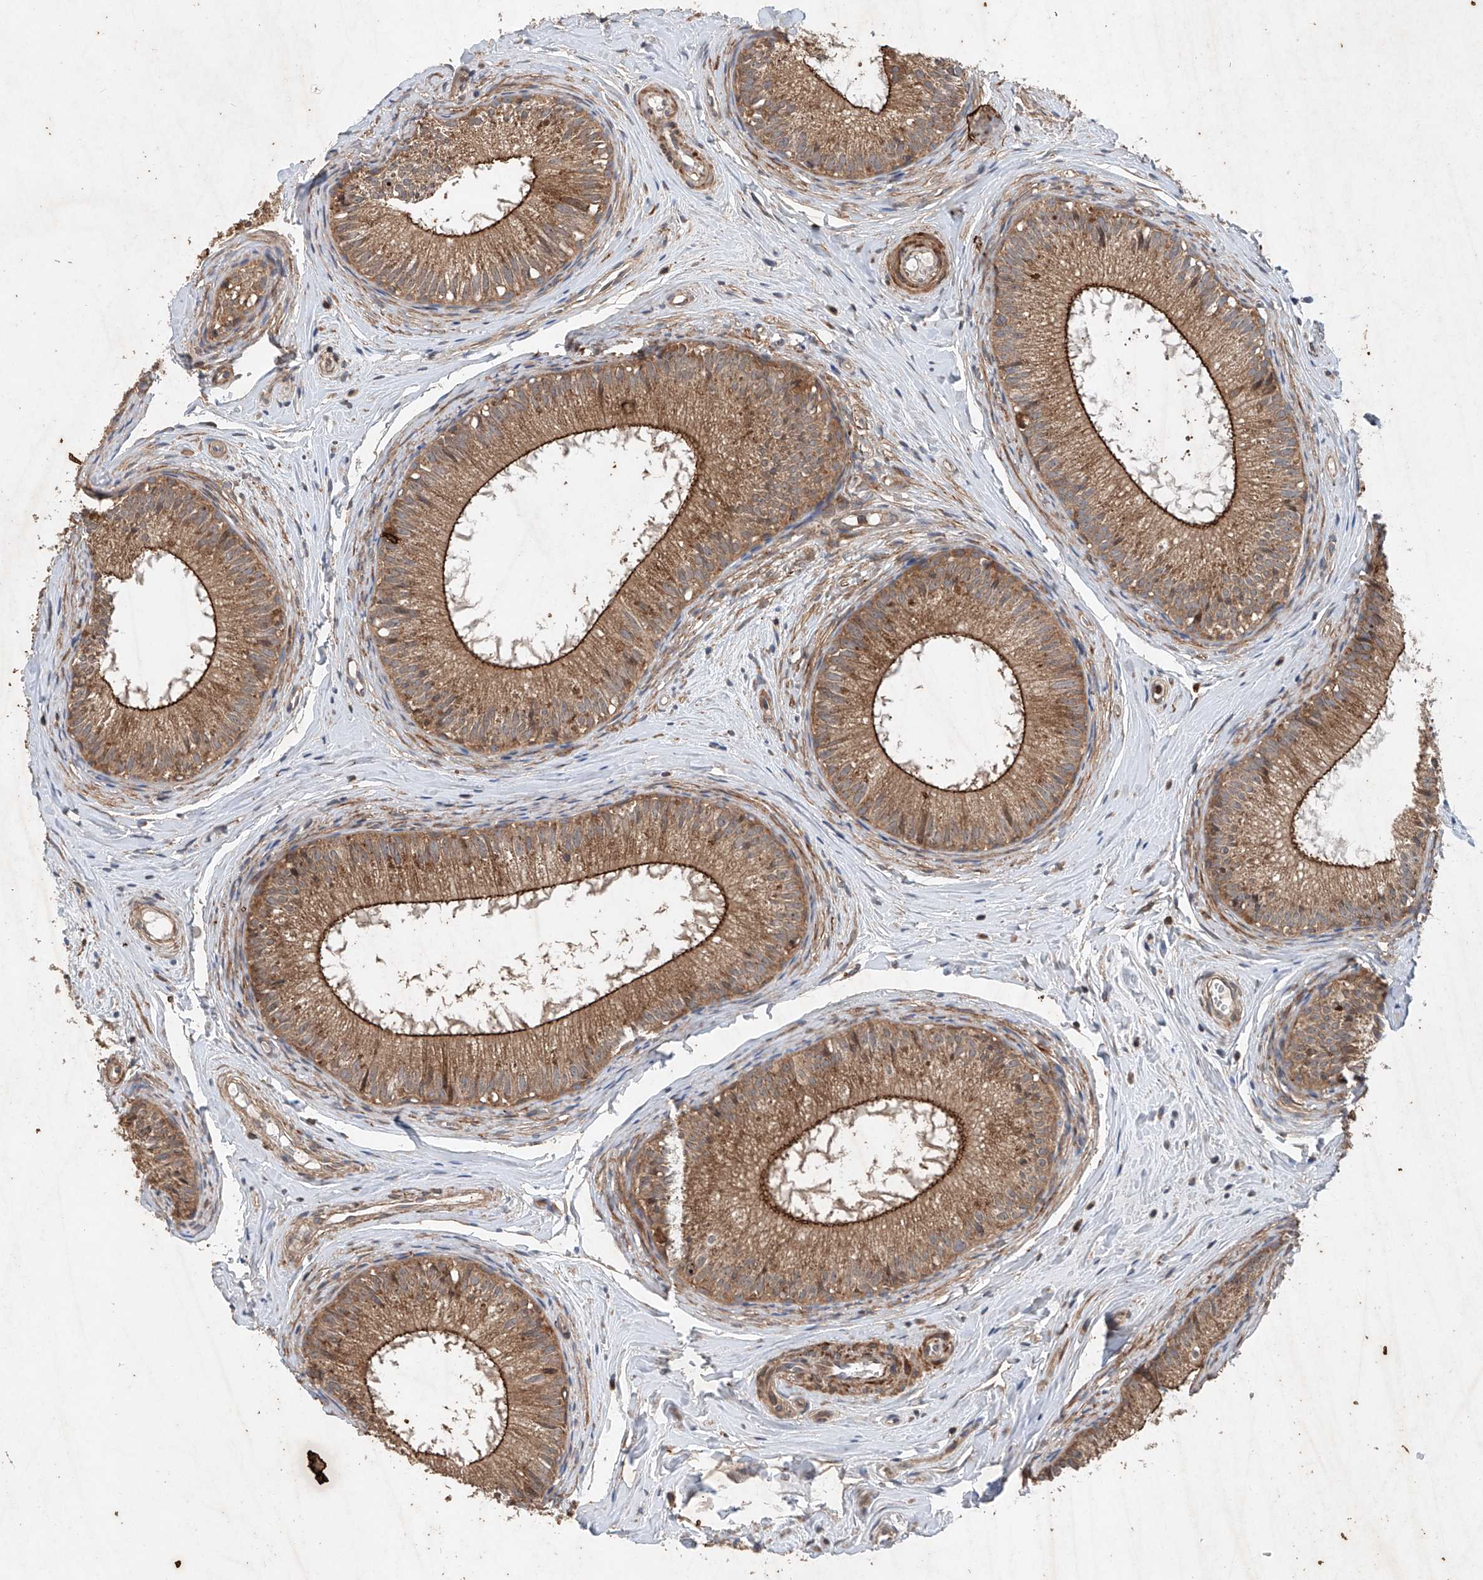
{"staining": {"intensity": "strong", "quantity": ">75%", "location": "cytoplasmic/membranous"}, "tissue": "epididymis", "cell_type": "Glandular cells", "image_type": "normal", "snomed": [{"axis": "morphology", "description": "Normal tissue, NOS"}, {"axis": "topography", "description": "Epididymis"}], "caption": "A brown stain labels strong cytoplasmic/membranous staining of a protein in glandular cells of unremarkable epididymis. The staining was performed using DAB to visualize the protein expression in brown, while the nuclei were stained in blue with hematoxylin (Magnification: 20x).", "gene": "CEP85L", "patient": {"sex": "male", "age": 34}}